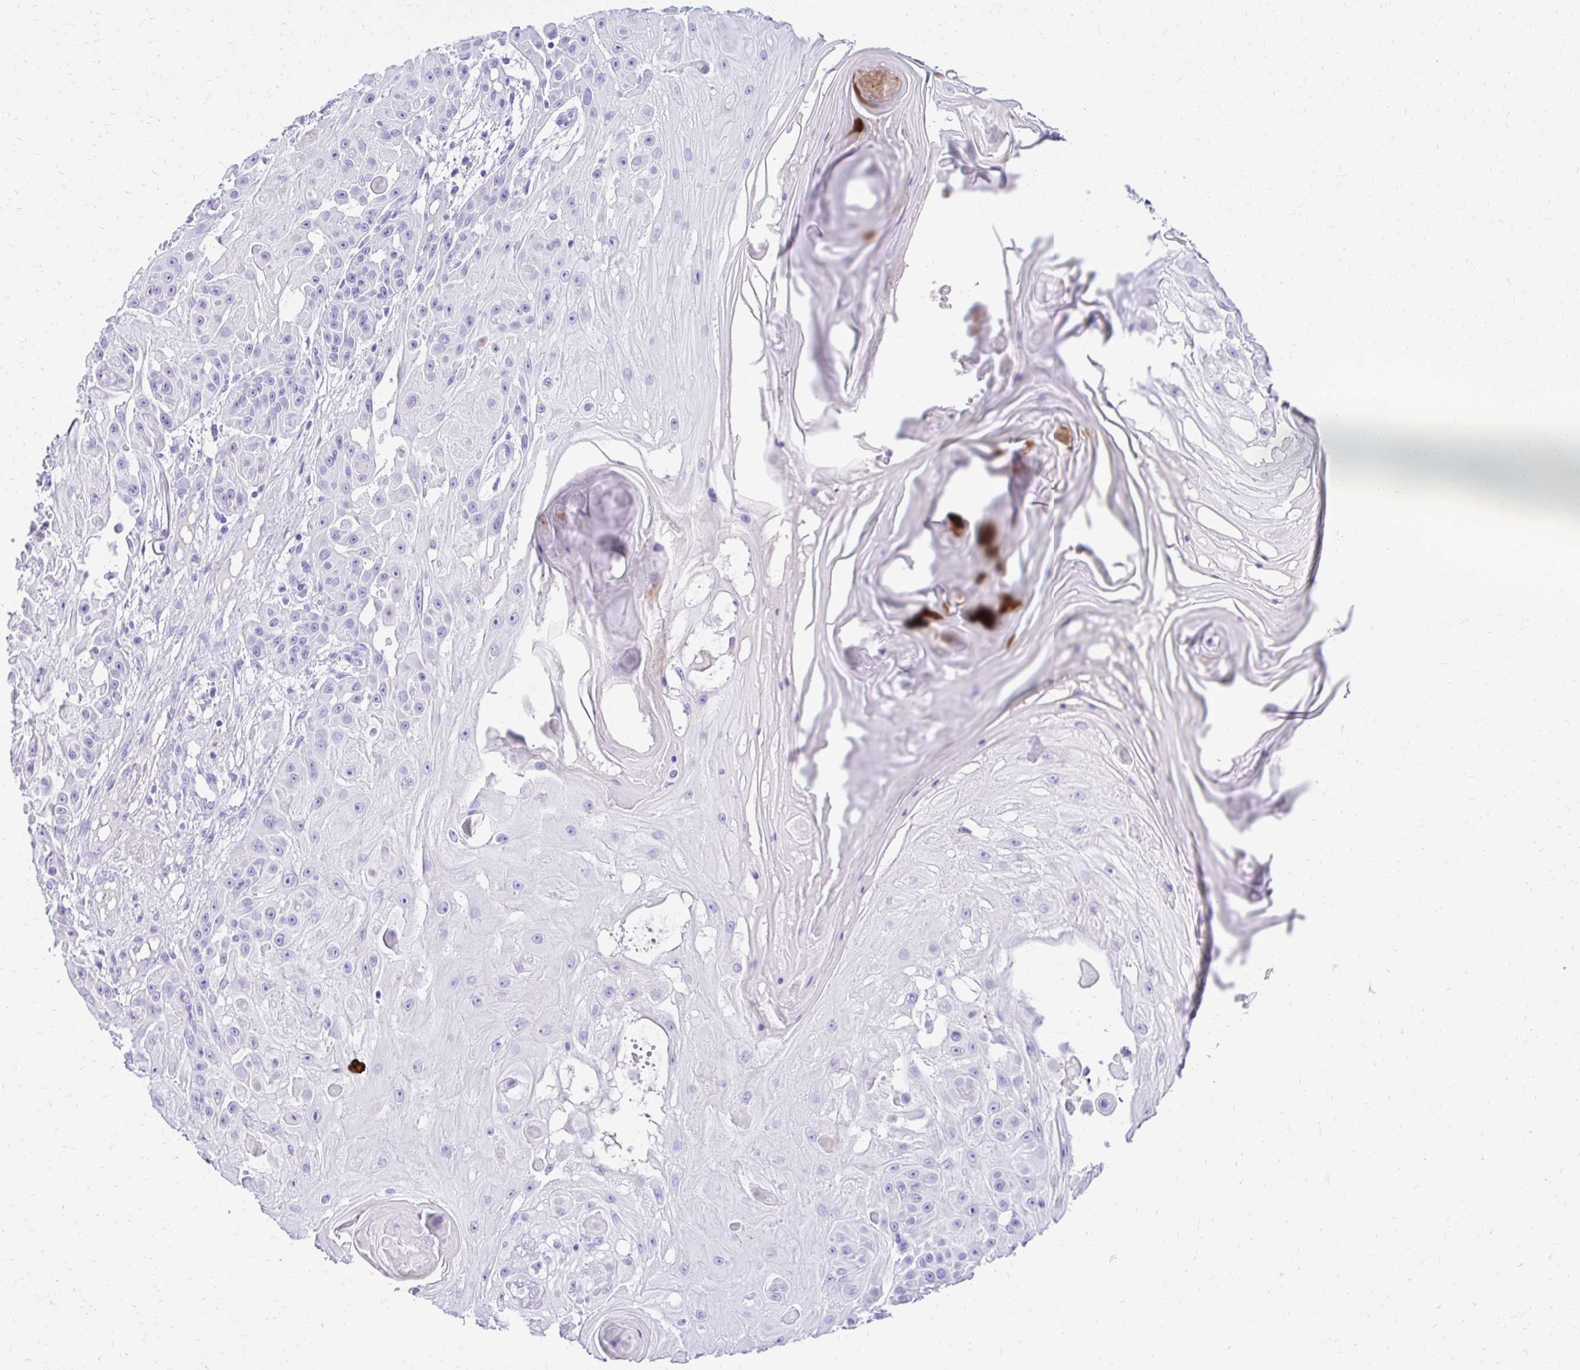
{"staining": {"intensity": "negative", "quantity": "none", "location": "none"}, "tissue": "skin cancer", "cell_type": "Tumor cells", "image_type": "cancer", "snomed": [{"axis": "morphology", "description": "Squamous cell carcinoma, NOS"}, {"axis": "topography", "description": "Skin"}], "caption": "IHC of squamous cell carcinoma (skin) displays no expression in tumor cells. Brightfield microscopy of IHC stained with DAB (brown) and hematoxylin (blue), captured at high magnification.", "gene": "S100G", "patient": {"sex": "male", "age": 91}}